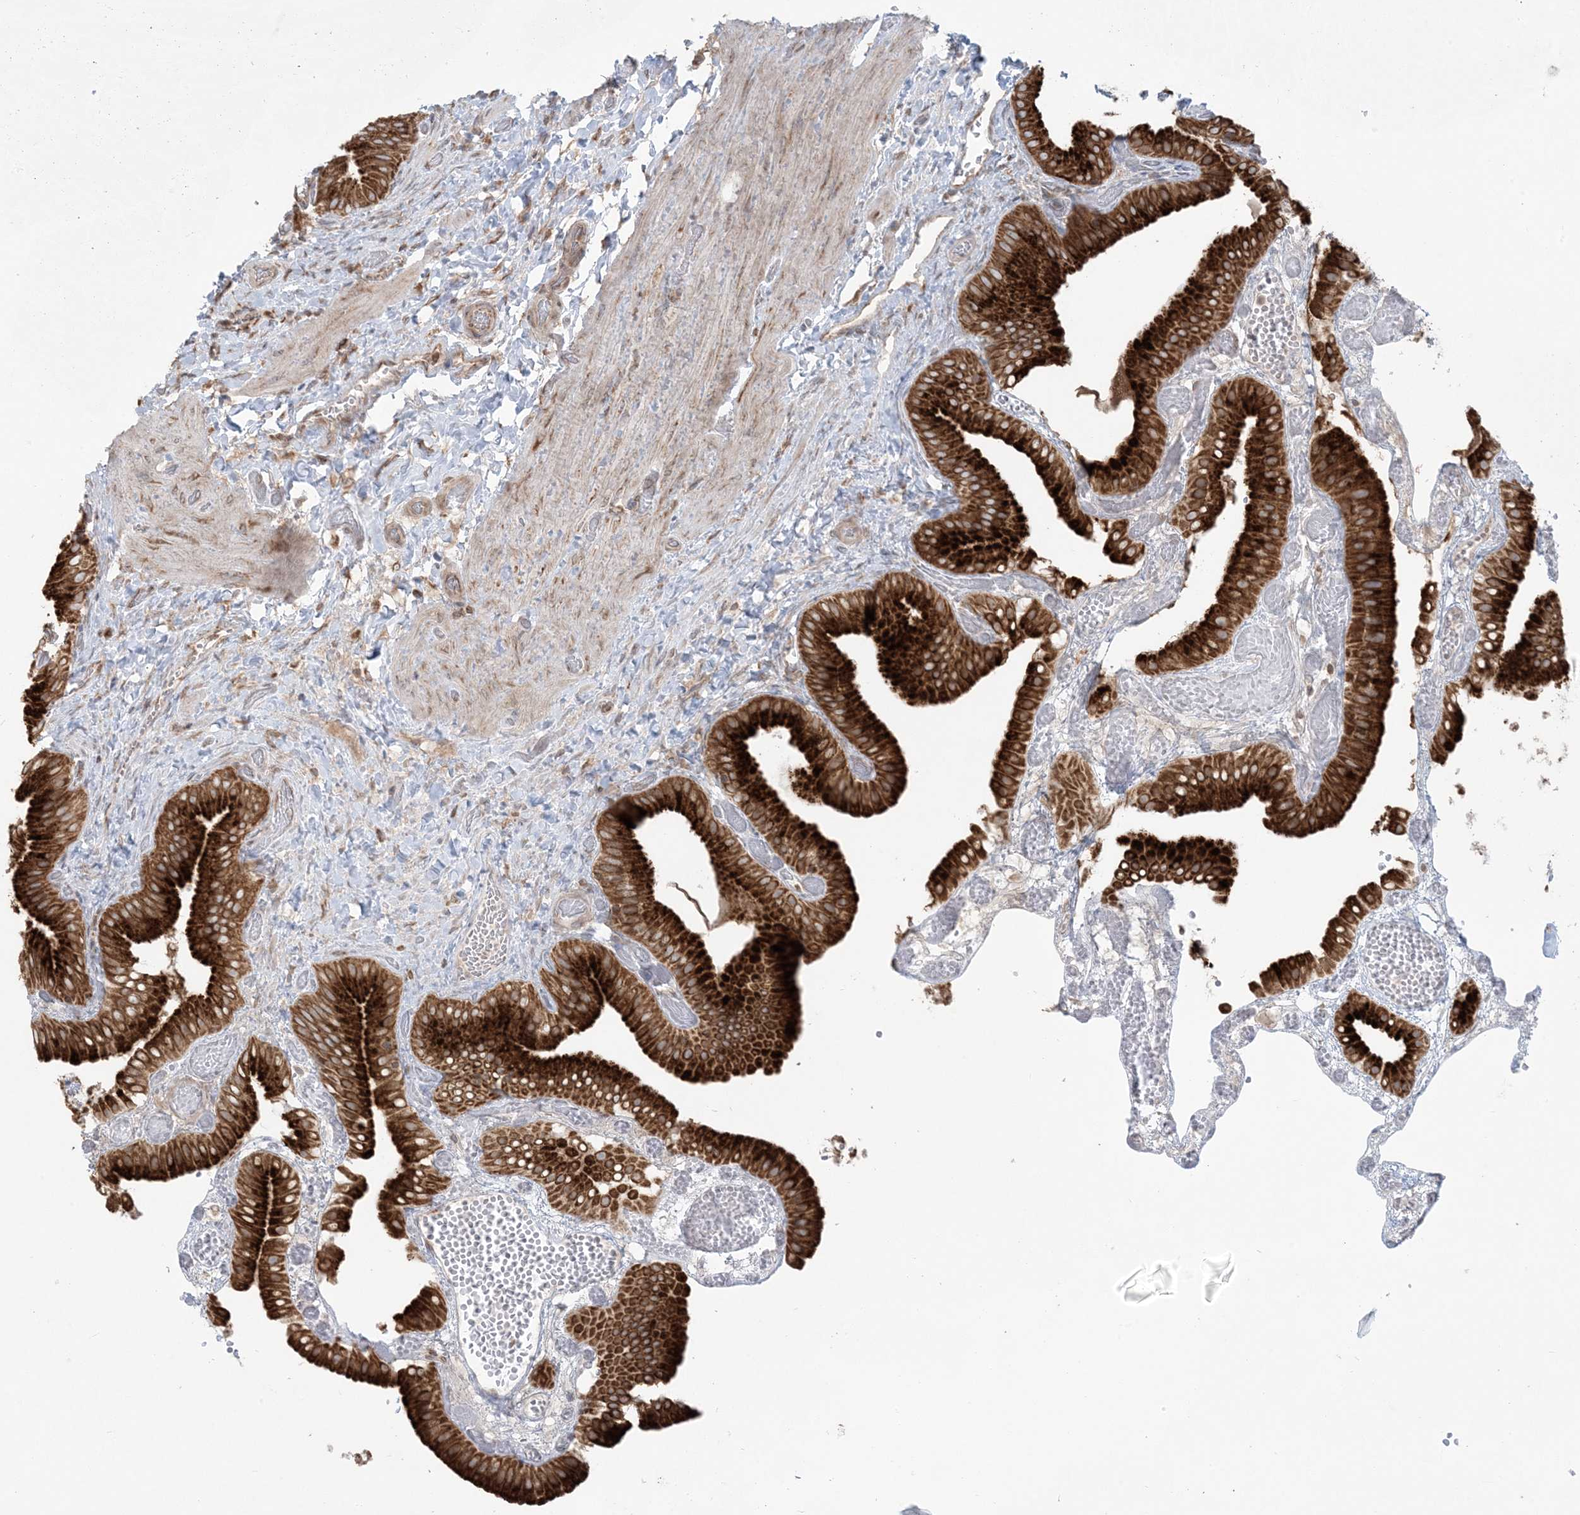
{"staining": {"intensity": "strong", "quantity": ">75%", "location": "cytoplasmic/membranous"}, "tissue": "gallbladder", "cell_type": "Glandular cells", "image_type": "normal", "snomed": [{"axis": "morphology", "description": "Normal tissue, NOS"}, {"axis": "topography", "description": "Gallbladder"}], "caption": "Protein staining by immunohistochemistry (IHC) demonstrates strong cytoplasmic/membranous expression in approximately >75% of glandular cells in normal gallbladder.", "gene": "UBXN4", "patient": {"sex": "female", "age": 64}}